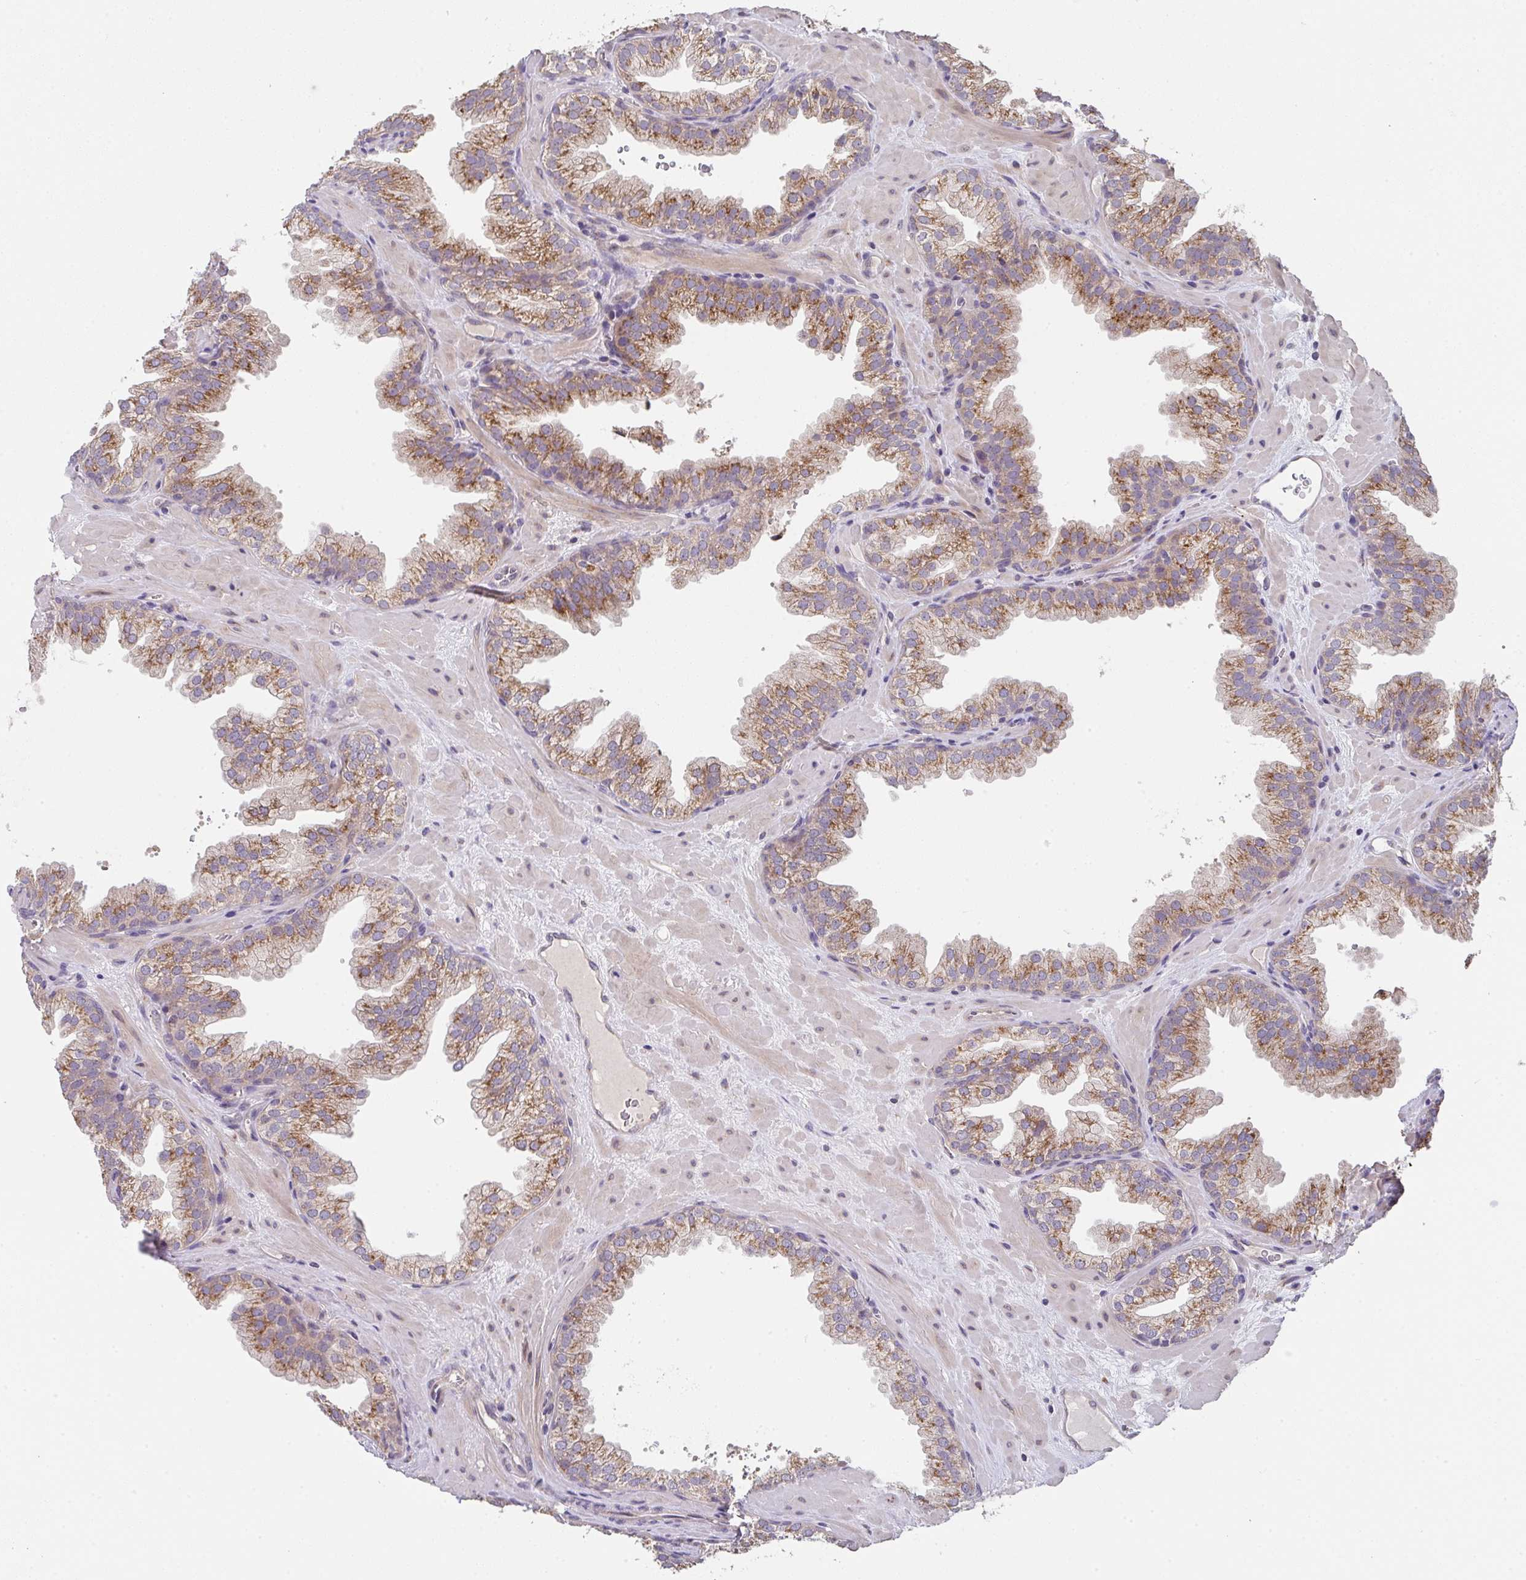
{"staining": {"intensity": "moderate", "quantity": ">75%", "location": "cytoplasmic/membranous"}, "tissue": "prostate", "cell_type": "Glandular cells", "image_type": "normal", "snomed": [{"axis": "morphology", "description": "Normal tissue, NOS"}, {"axis": "topography", "description": "Prostate"}], "caption": "An image of human prostate stained for a protein reveals moderate cytoplasmic/membranous brown staining in glandular cells.", "gene": "TSPAN31", "patient": {"sex": "male", "age": 37}}